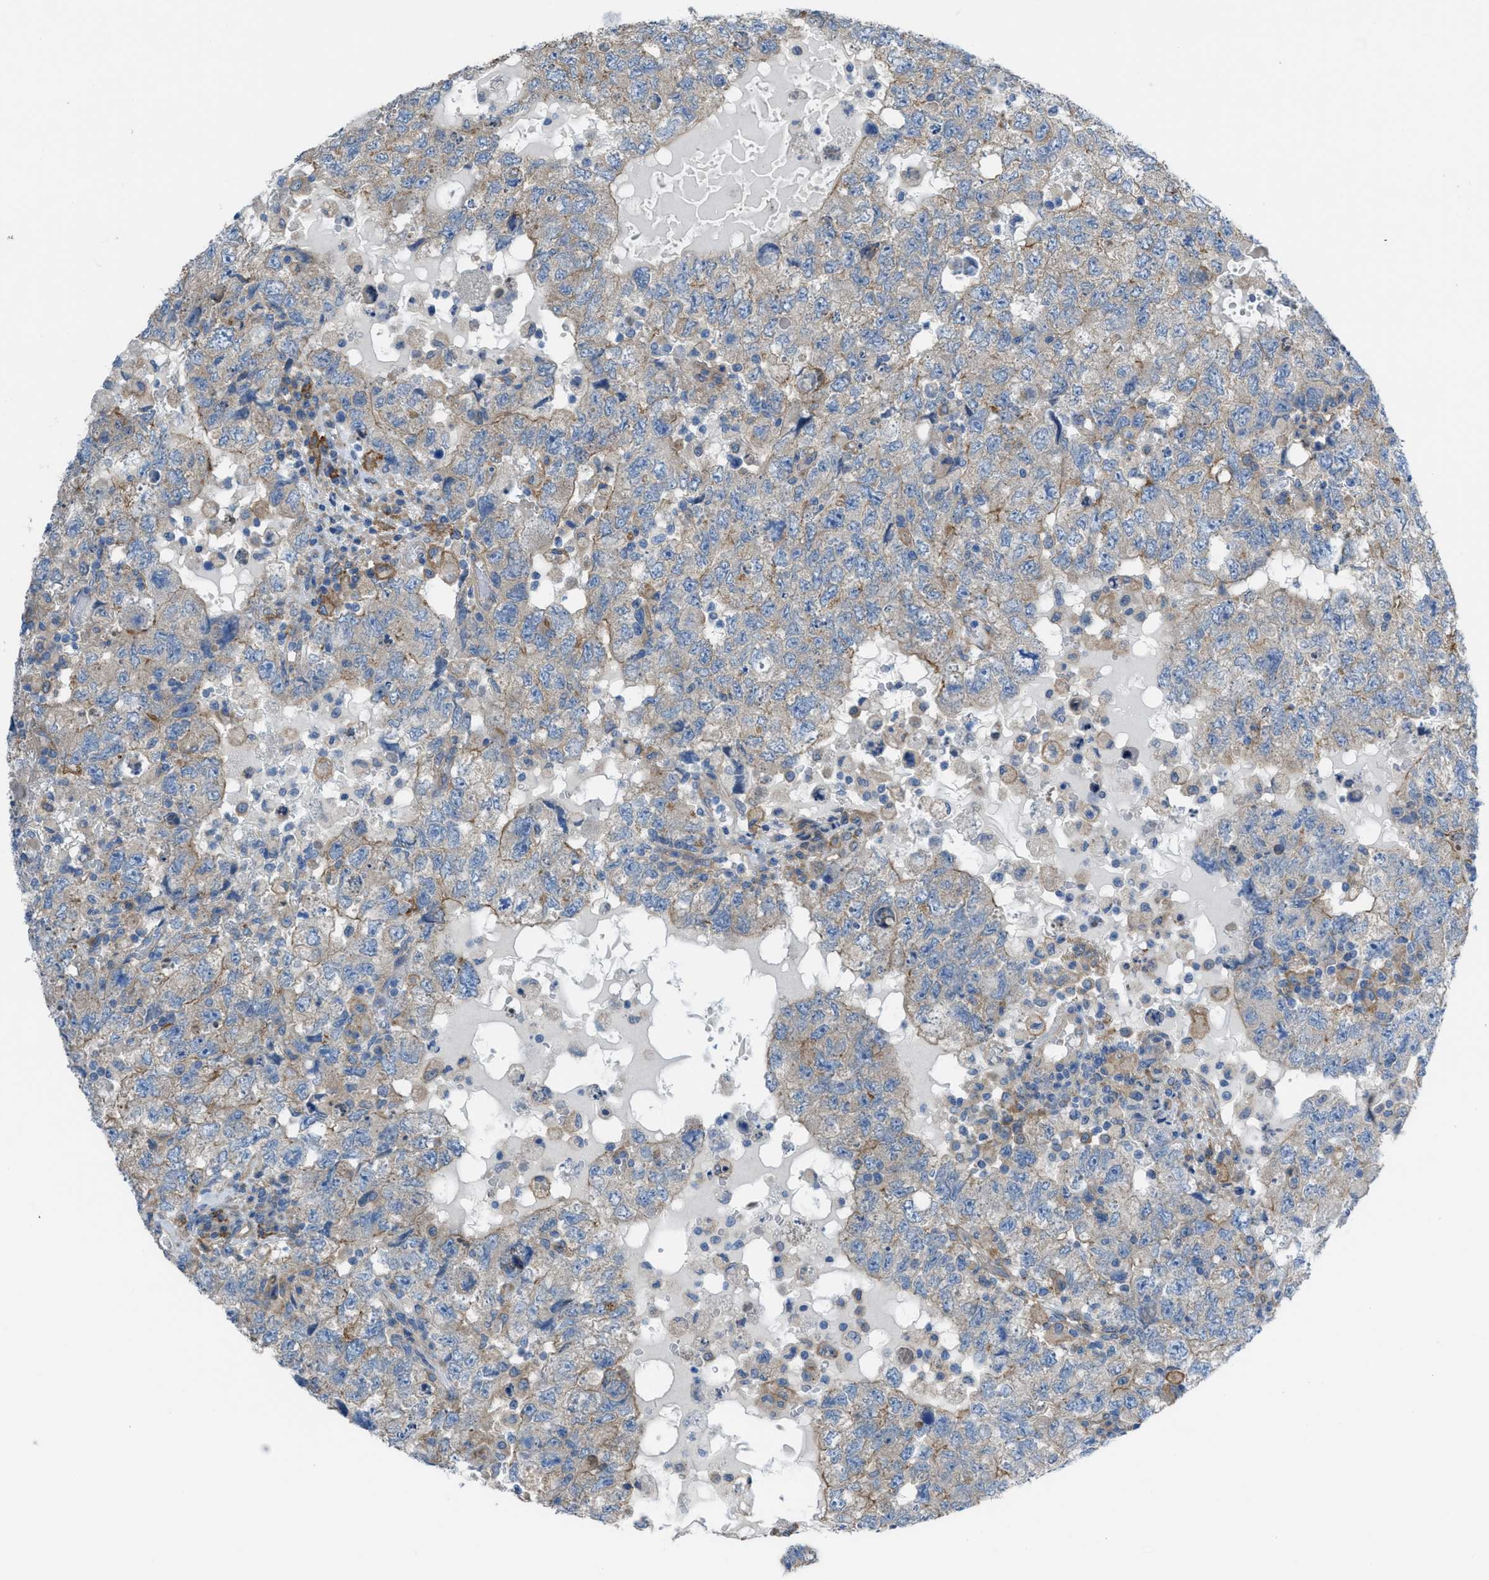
{"staining": {"intensity": "weak", "quantity": "25%-75%", "location": "cytoplasmic/membranous"}, "tissue": "testis cancer", "cell_type": "Tumor cells", "image_type": "cancer", "snomed": [{"axis": "morphology", "description": "Seminoma, NOS"}, {"axis": "topography", "description": "Testis"}], "caption": "This is a micrograph of IHC staining of testis cancer, which shows weak expression in the cytoplasmic/membranous of tumor cells.", "gene": "EGFR", "patient": {"sex": "male", "age": 22}}